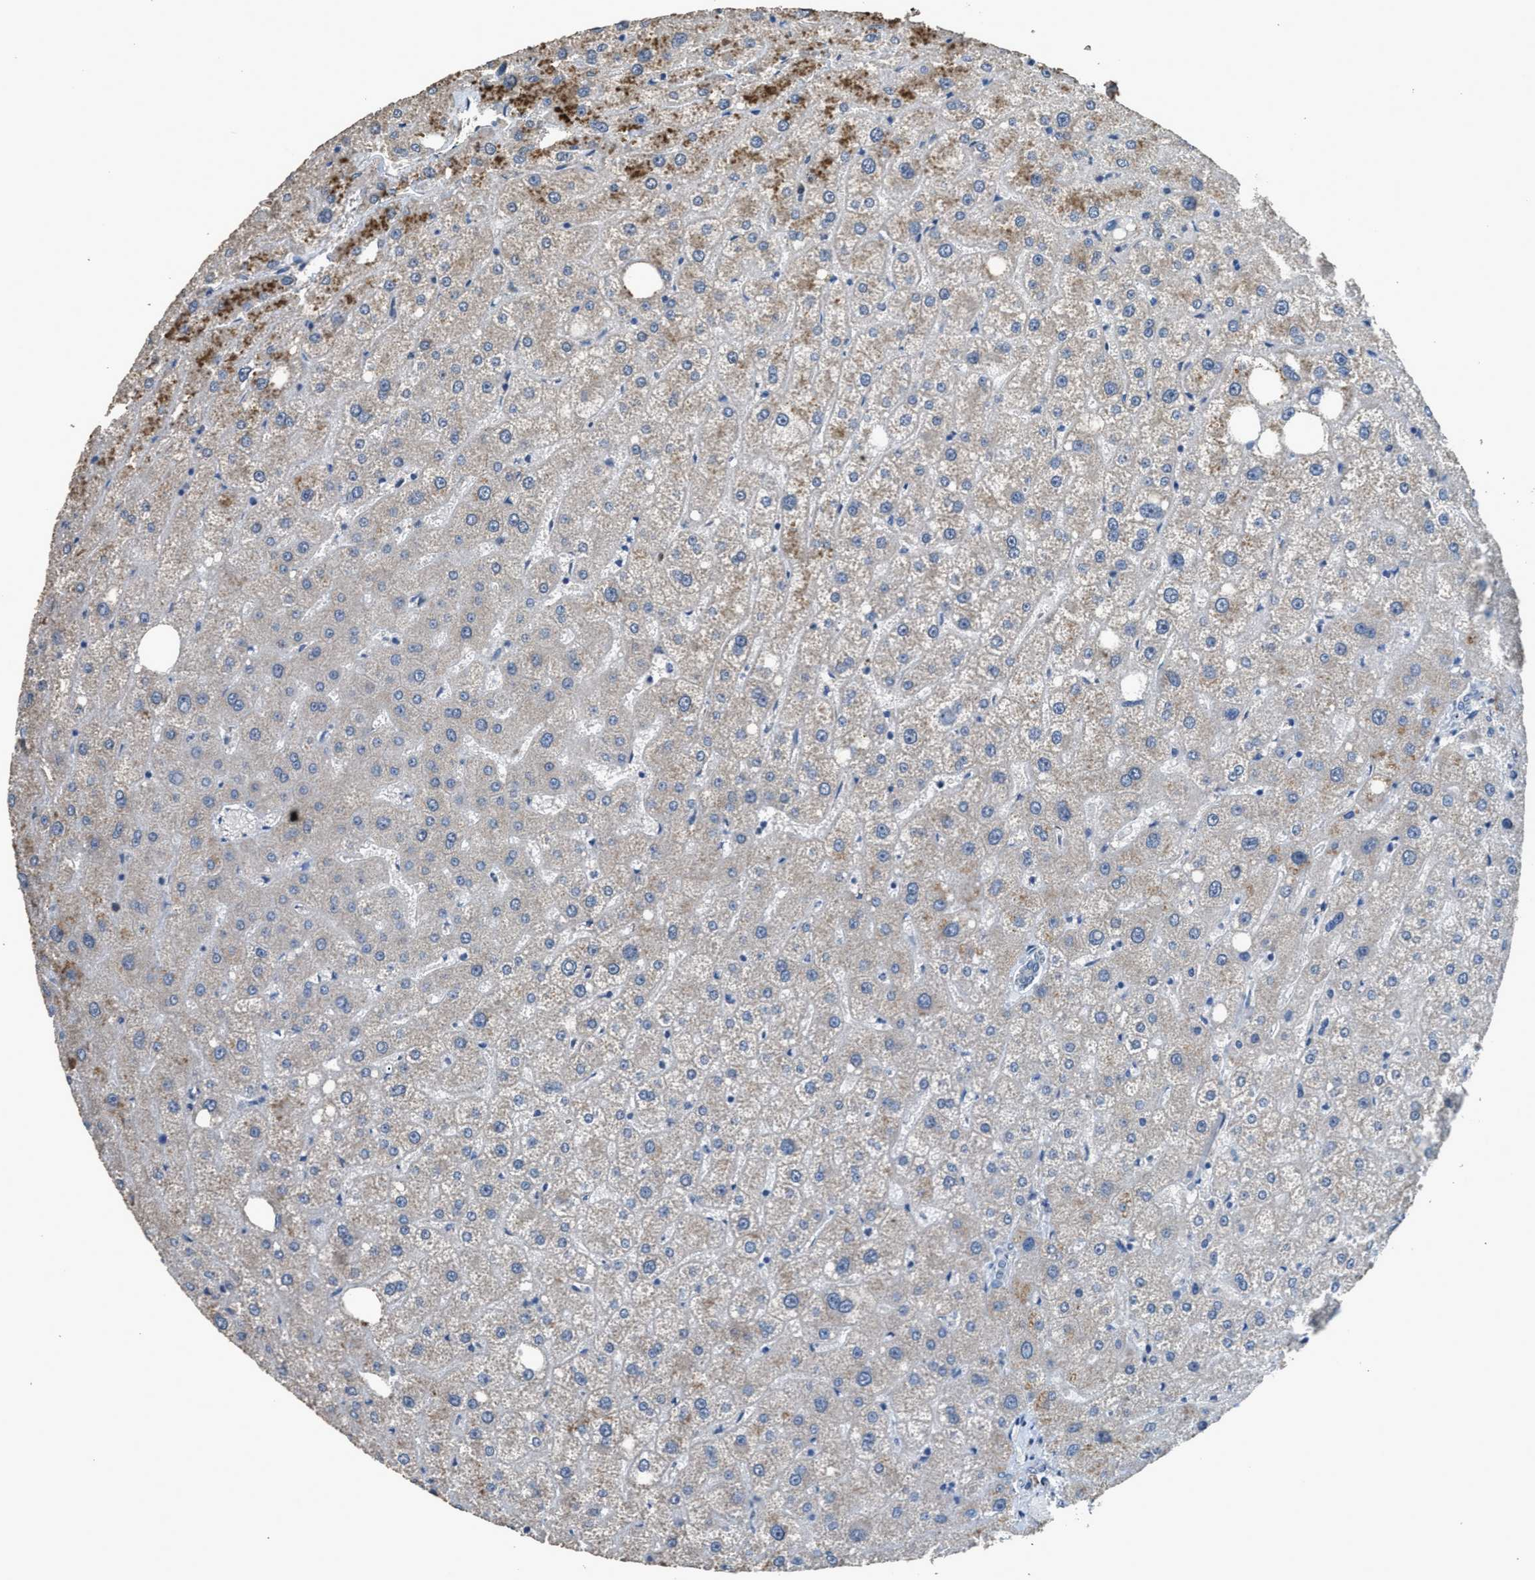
{"staining": {"intensity": "negative", "quantity": "none", "location": "none"}, "tissue": "liver", "cell_type": "Cholangiocytes", "image_type": "normal", "snomed": [{"axis": "morphology", "description": "Normal tissue, NOS"}, {"axis": "topography", "description": "Liver"}], "caption": "The photomicrograph demonstrates no significant staining in cholangiocytes of liver.", "gene": "SYNM", "patient": {"sex": "male", "age": 73}}